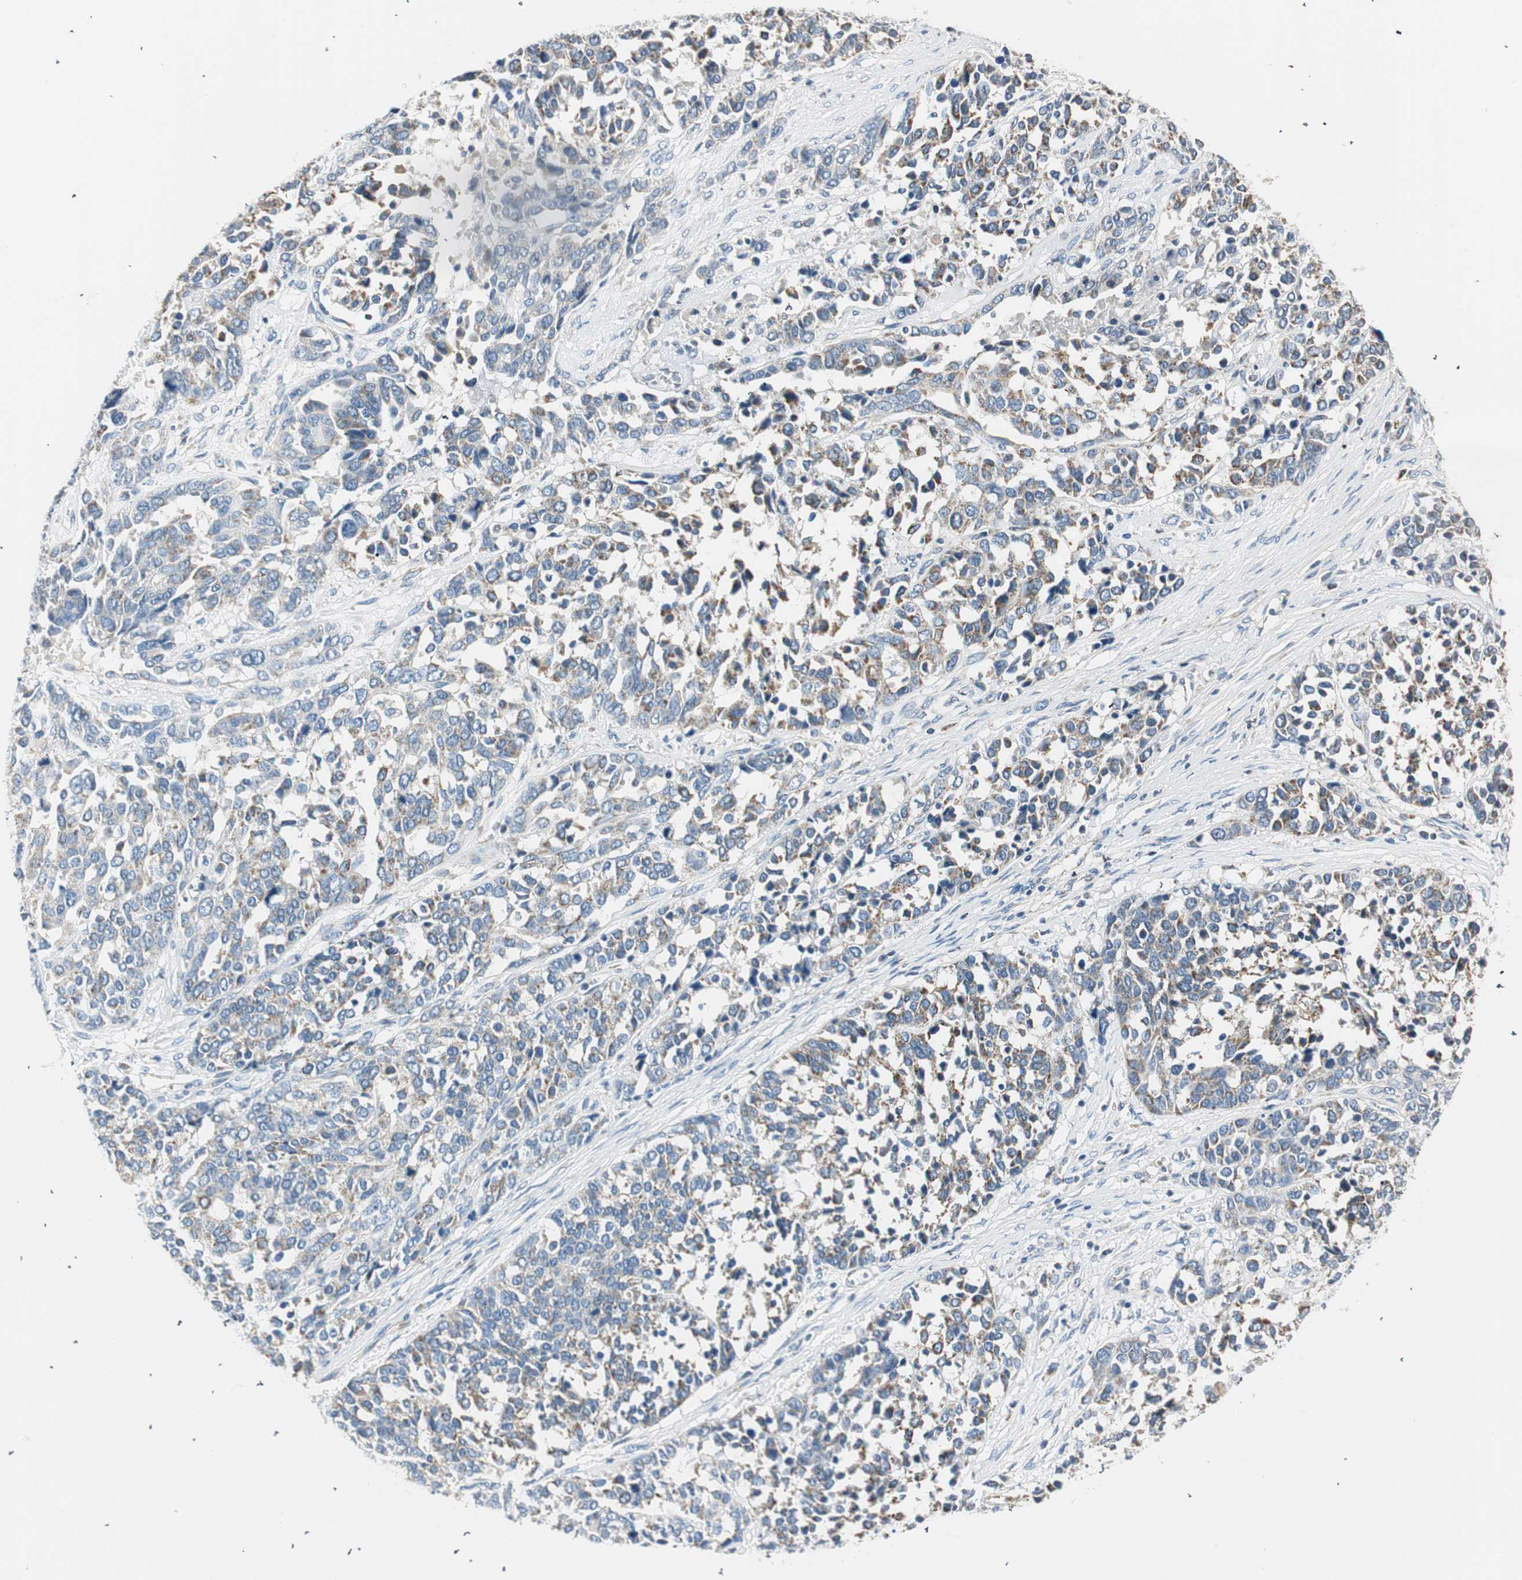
{"staining": {"intensity": "moderate", "quantity": "25%-75%", "location": "cytoplasmic/membranous"}, "tissue": "ovarian cancer", "cell_type": "Tumor cells", "image_type": "cancer", "snomed": [{"axis": "morphology", "description": "Cystadenocarcinoma, serous, NOS"}, {"axis": "topography", "description": "Ovary"}], "caption": "The immunohistochemical stain highlights moderate cytoplasmic/membranous positivity in tumor cells of ovarian cancer (serous cystadenocarcinoma) tissue.", "gene": "RORB", "patient": {"sex": "female", "age": 44}}